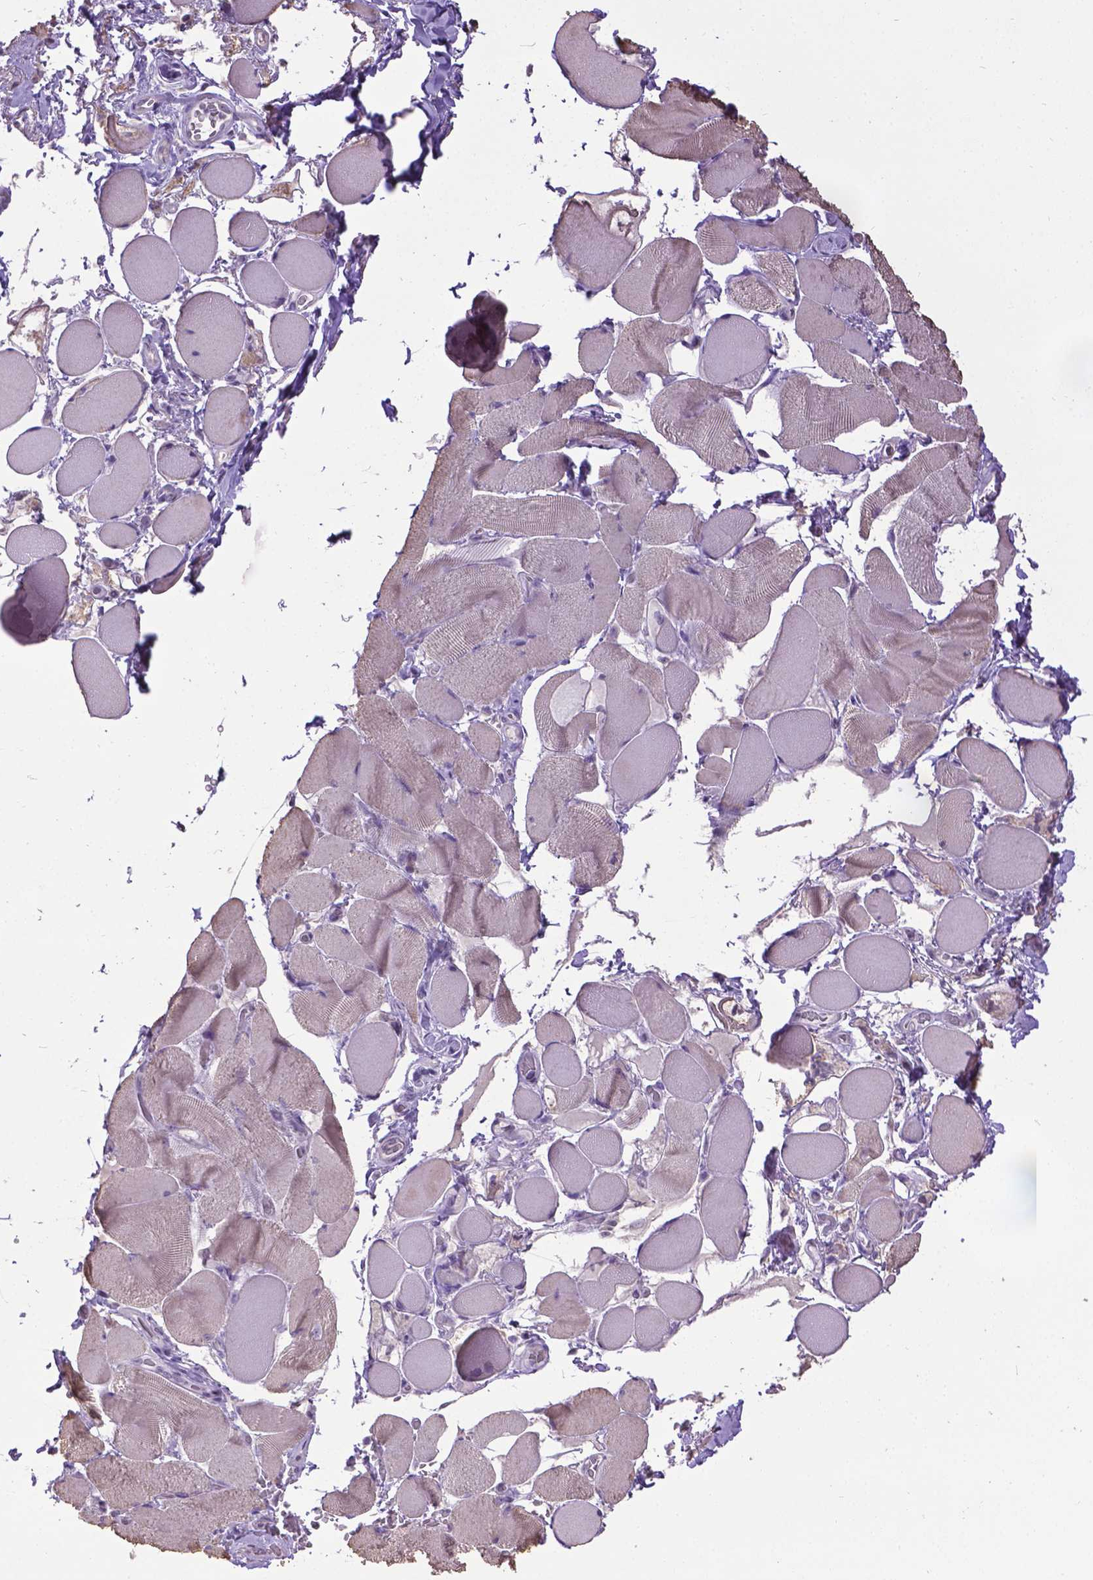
{"staining": {"intensity": "weak", "quantity": "<25%", "location": "cytoplasmic/membranous"}, "tissue": "skeletal muscle", "cell_type": "Myocytes", "image_type": "normal", "snomed": [{"axis": "morphology", "description": "Normal tissue, NOS"}, {"axis": "topography", "description": "Skeletal muscle"}, {"axis": "topography", "description": "Anal"}, {"axis": "topography", "description": "Peripheral nerve tissue"}], "caption": "An image of skeletal muscle stained for a protein reveals no brown staining in myocytes. (Brightfield microscopy of DAB (3,3'-diaminobenzidine) immunohistochemistry (IHC) at high magnification).", "gene": "CPM", "patient": {"sex": "male", "age": 53}}